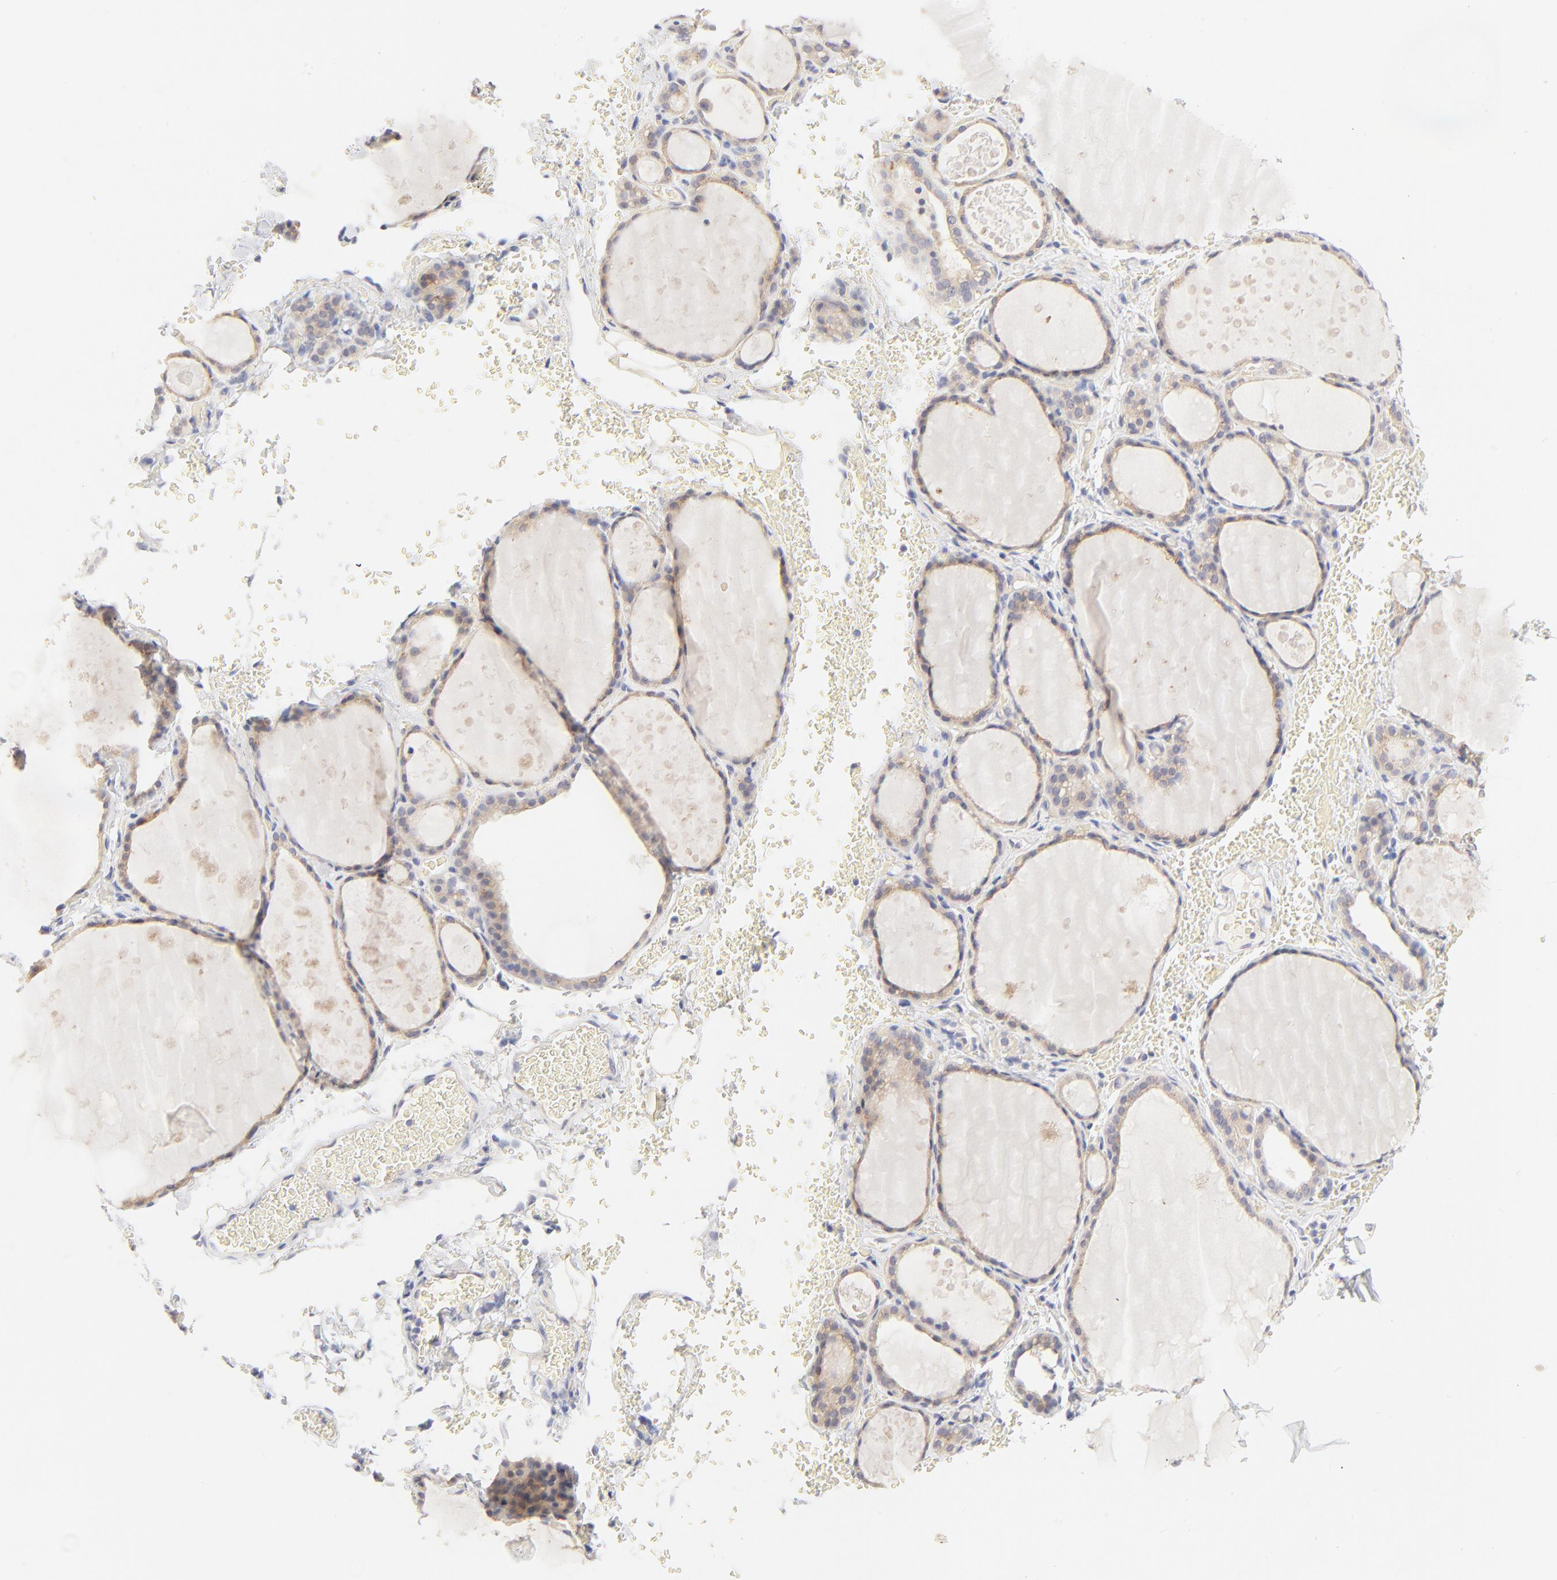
{"staining": {"intensity": "moderate", "quantity": ">75%", "location": "cytoplasmic/membranous"}, "tissue": "thyroid gland", "cell_type": "Glandular cells", "image_type": "normal", "snomed": [{"axis": "morphology", "description": "Normal tissue, NOS"}, {"axis": "topography", "description": "Thyroid gland"}], "caption": "An image of thyroid gland stained for a protein exhibits moderate cytoplasmic/membranous brown staining in glandular cells.", "gene": "NKX2", "patient": {"sex": "male", "age": 61}}